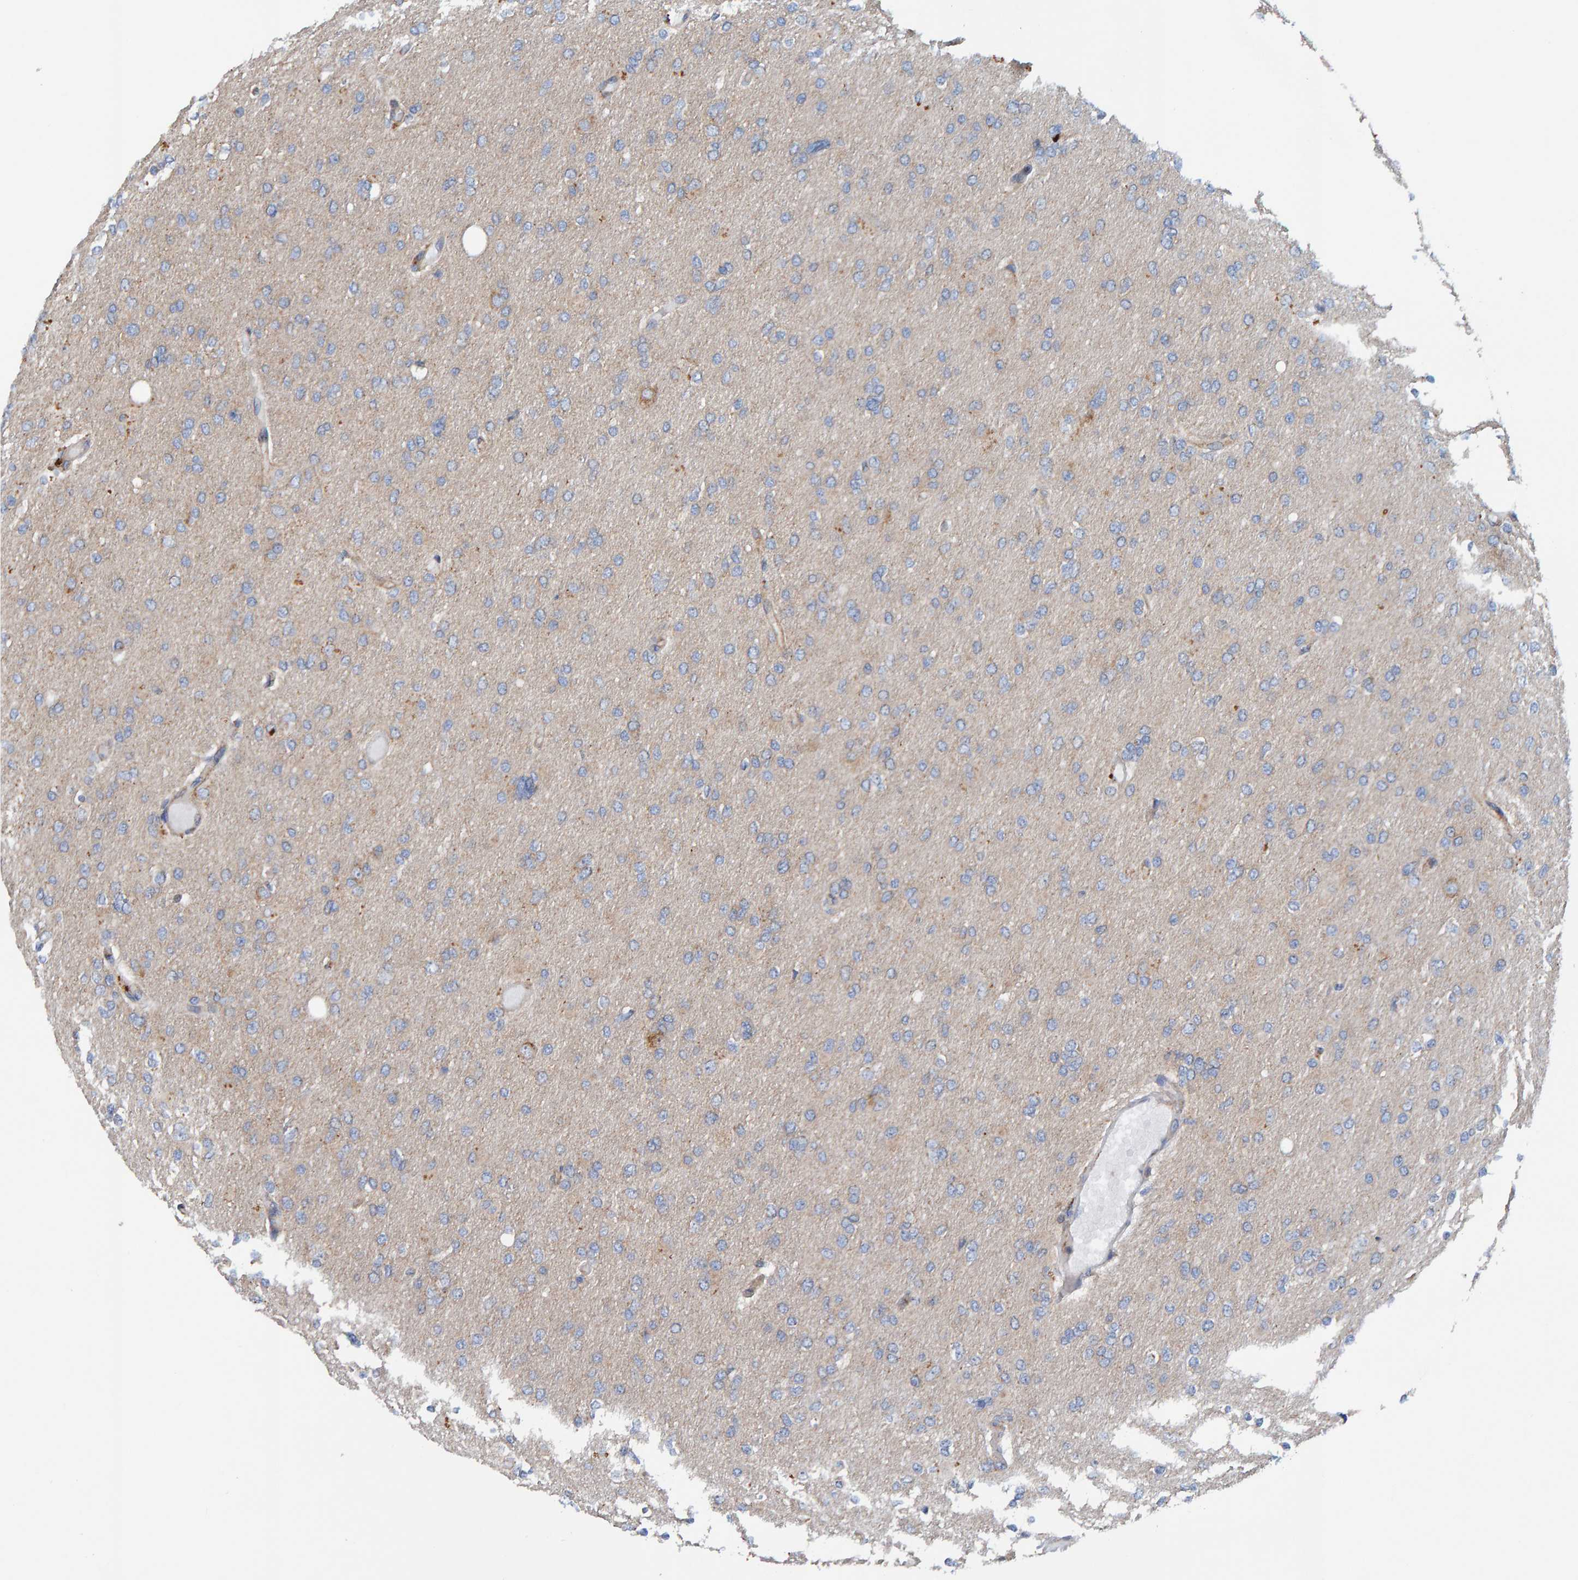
{"staining": {"intensity": "negative", "quantity": "none", "location": "none"}, "tissue": "glioma", "cell_type": "Tumor cells", "image_type": "cancer", "snomed": [{"axis": "morphology", "description": "Glioma, malignant, High grade"}, {"axis": "topography", "description": "Cerebral cortex"}], "caption": "Photomicrograph shows no protein staining in tumor cells of glioma tissue.", "gene": "MKLN1", "patient": {"sex": "female", "age": 36}}